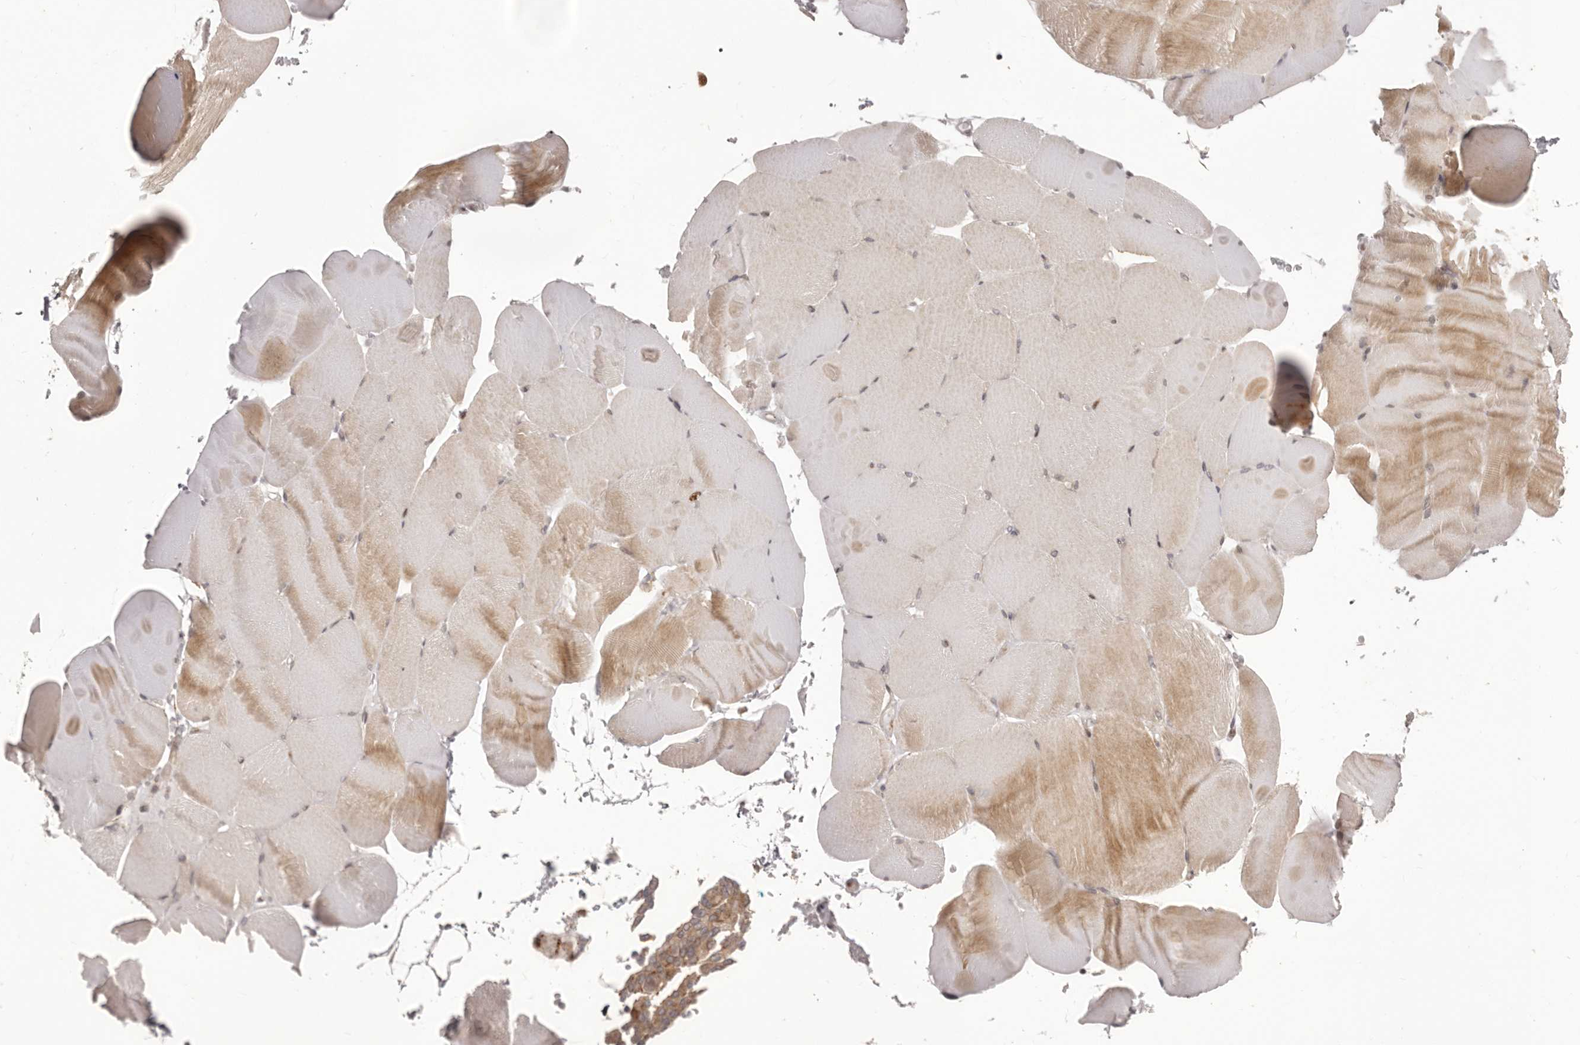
{"staining": {"intensity": "moderate", "quantity": "25%-75%", "location": "cytoplasmic/membranous"}, "tissue": "skeletal muscle", "cell_type": "Myocytes", "image_type": "normal", "snomed": [{"axis": "morphology", "description": "Normal tissue, NOS"}, {"axis": "topography", "description": "Skeletal muscle"}, {"axis": "topography", "description": "Parathyroid gland"}], "caption": "IHC image of unremarkable human skeletal muscle stained for a protein (brown), which demonstrates medium levels of moderate cytoplasmic/membranous expression in about 25%-75% of myocytes.", "gene": "NUP43", "patient": {"sex": "female", "age": 37}}